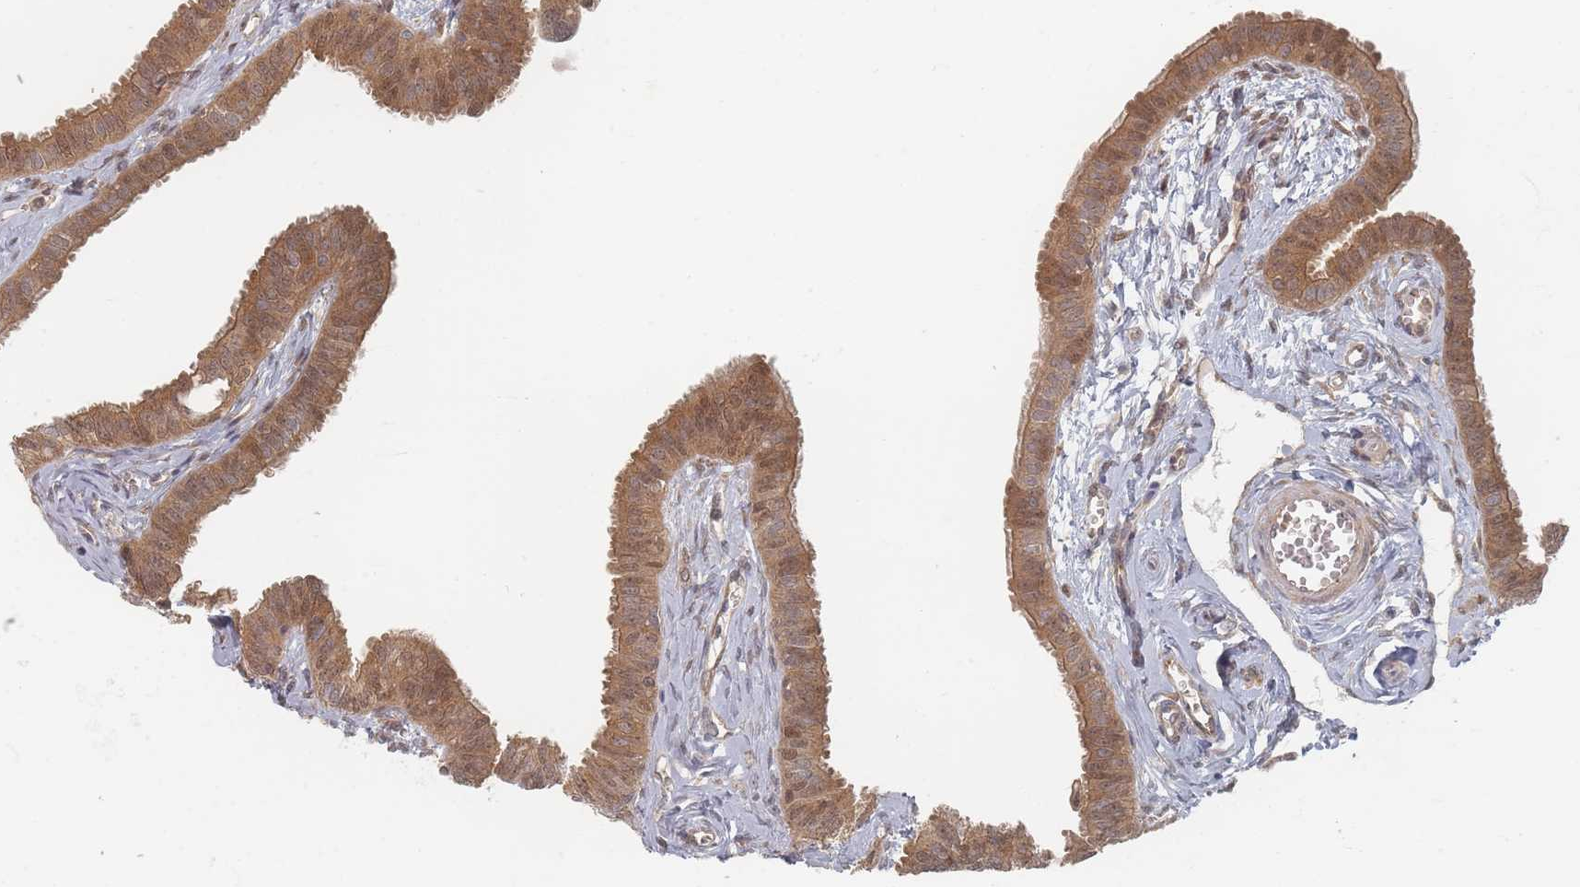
{"staining": {"intensity": "moderate", "quantity": ">75%", "location": "cytoplasmic/membranous"}, "tissue": "fallopian tube", "cell_type": "Glandular cells", "image_type": "normal", "snomed": [{"axis": "morphology", "description": "Normal tissue, NOS"}, {"axis": "morphology", "description": "Carcinoma, NOS"}, {"axis": "topography", "description": "Fallopian tube"}, {"axis": "topography", "description": "Ovary"}], "caption": "Immunohistochemical staining of unremarkable human fallopian tube reveals moderate cytoplasmic/membranous protein staining in about >75% of glandular cells.", "gene": "PSMD9", "patient": {"sex": "female", "age": 59}}